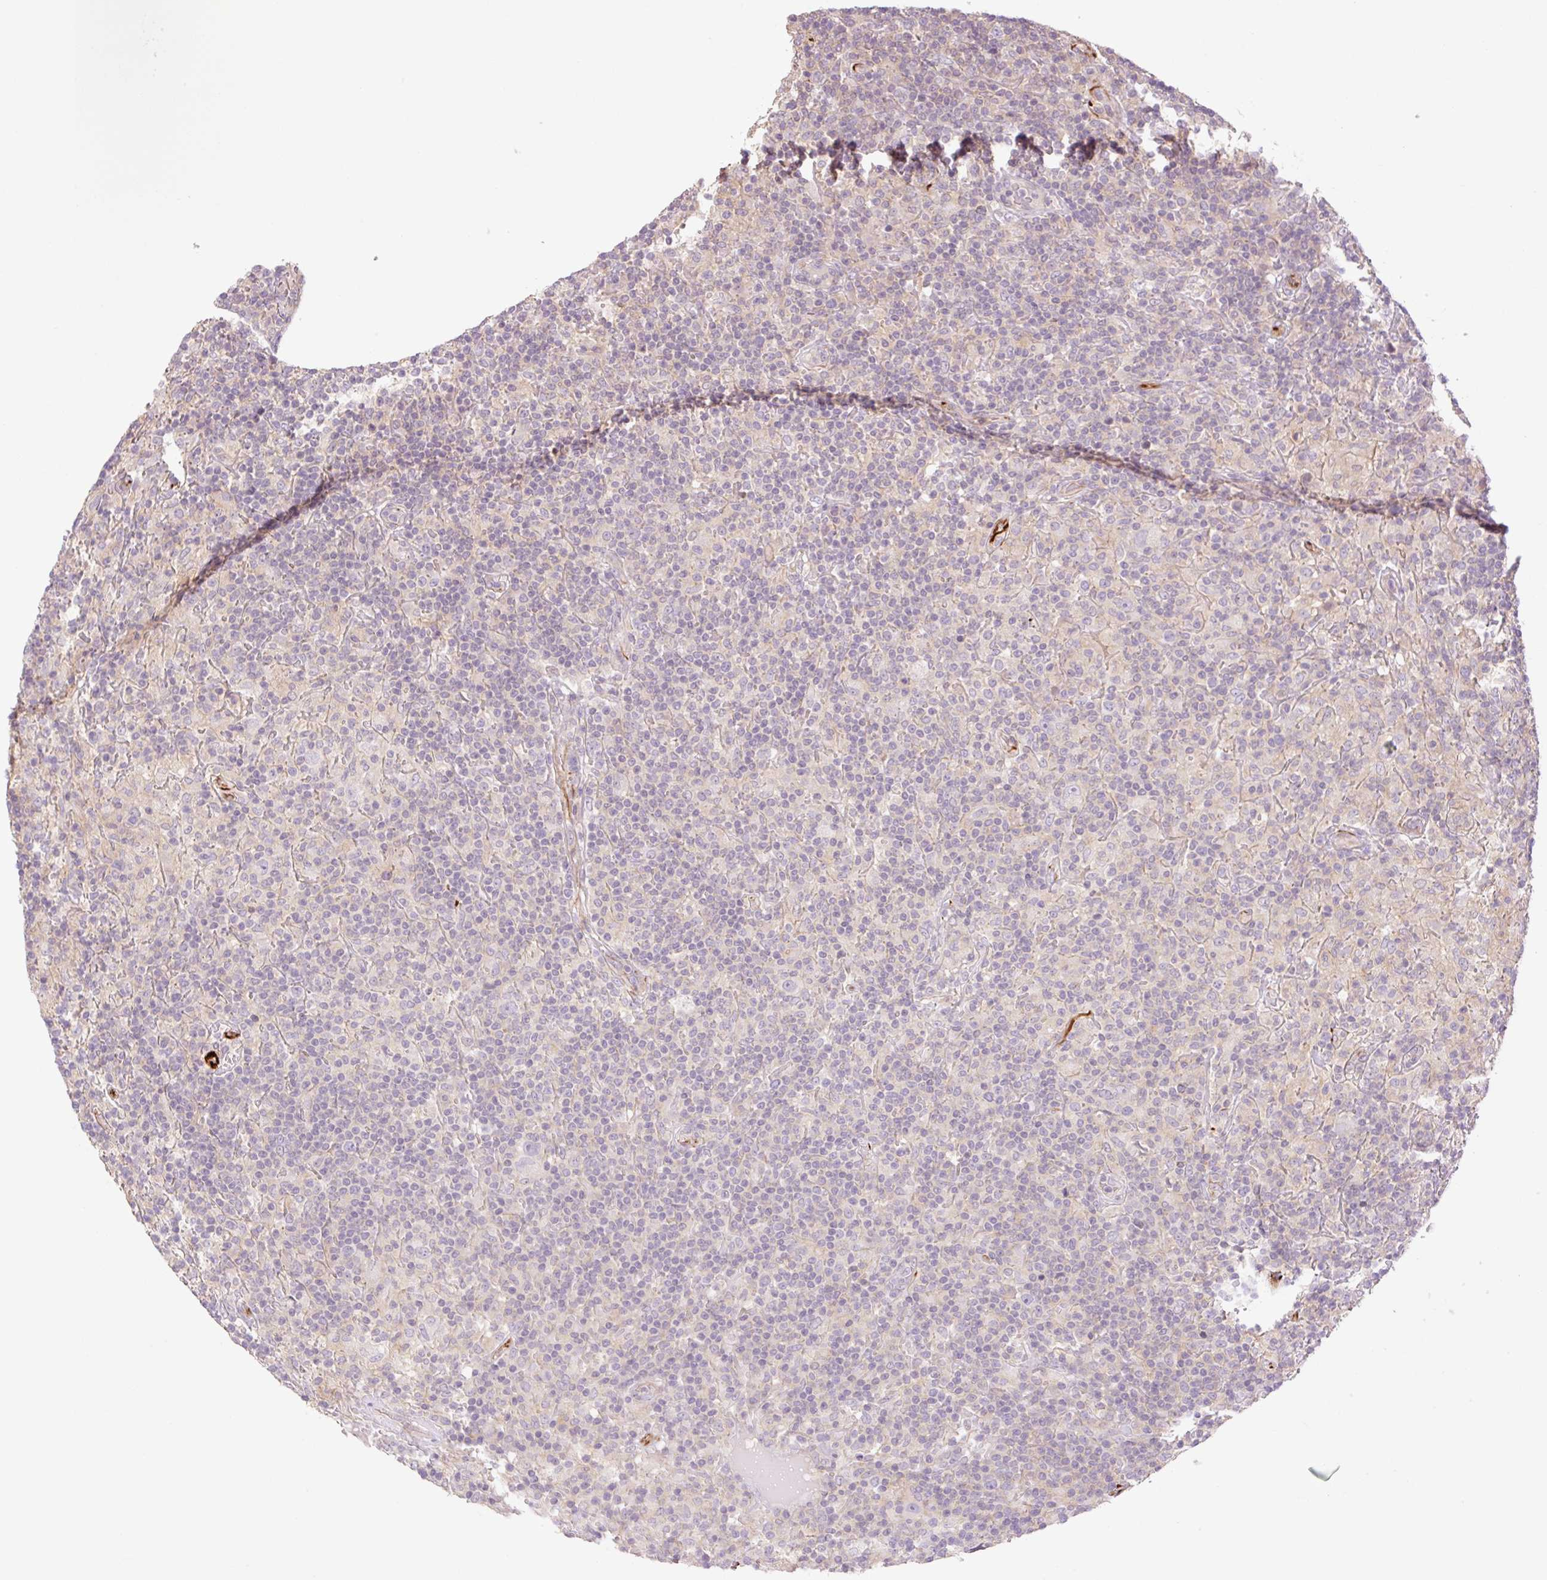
{"staining": {"intensity": "negative", "quantity": "none", "location": "none"}, "tissue": "lymphoma", "cell_type": "Tumor cells", "image_type": "cancer", "snomed": [{"axis": "morphology", "description": "Hodgkin's disease, NOS"}, {"axis": "topography", "description": "Lymph node"}], "caption": "Immunohistochemical staining of human lymphoma exhibits no significant staining in tumor cells.", "gene": "ZFYVE21", "patient": {"sex": "male", "age": 70}}